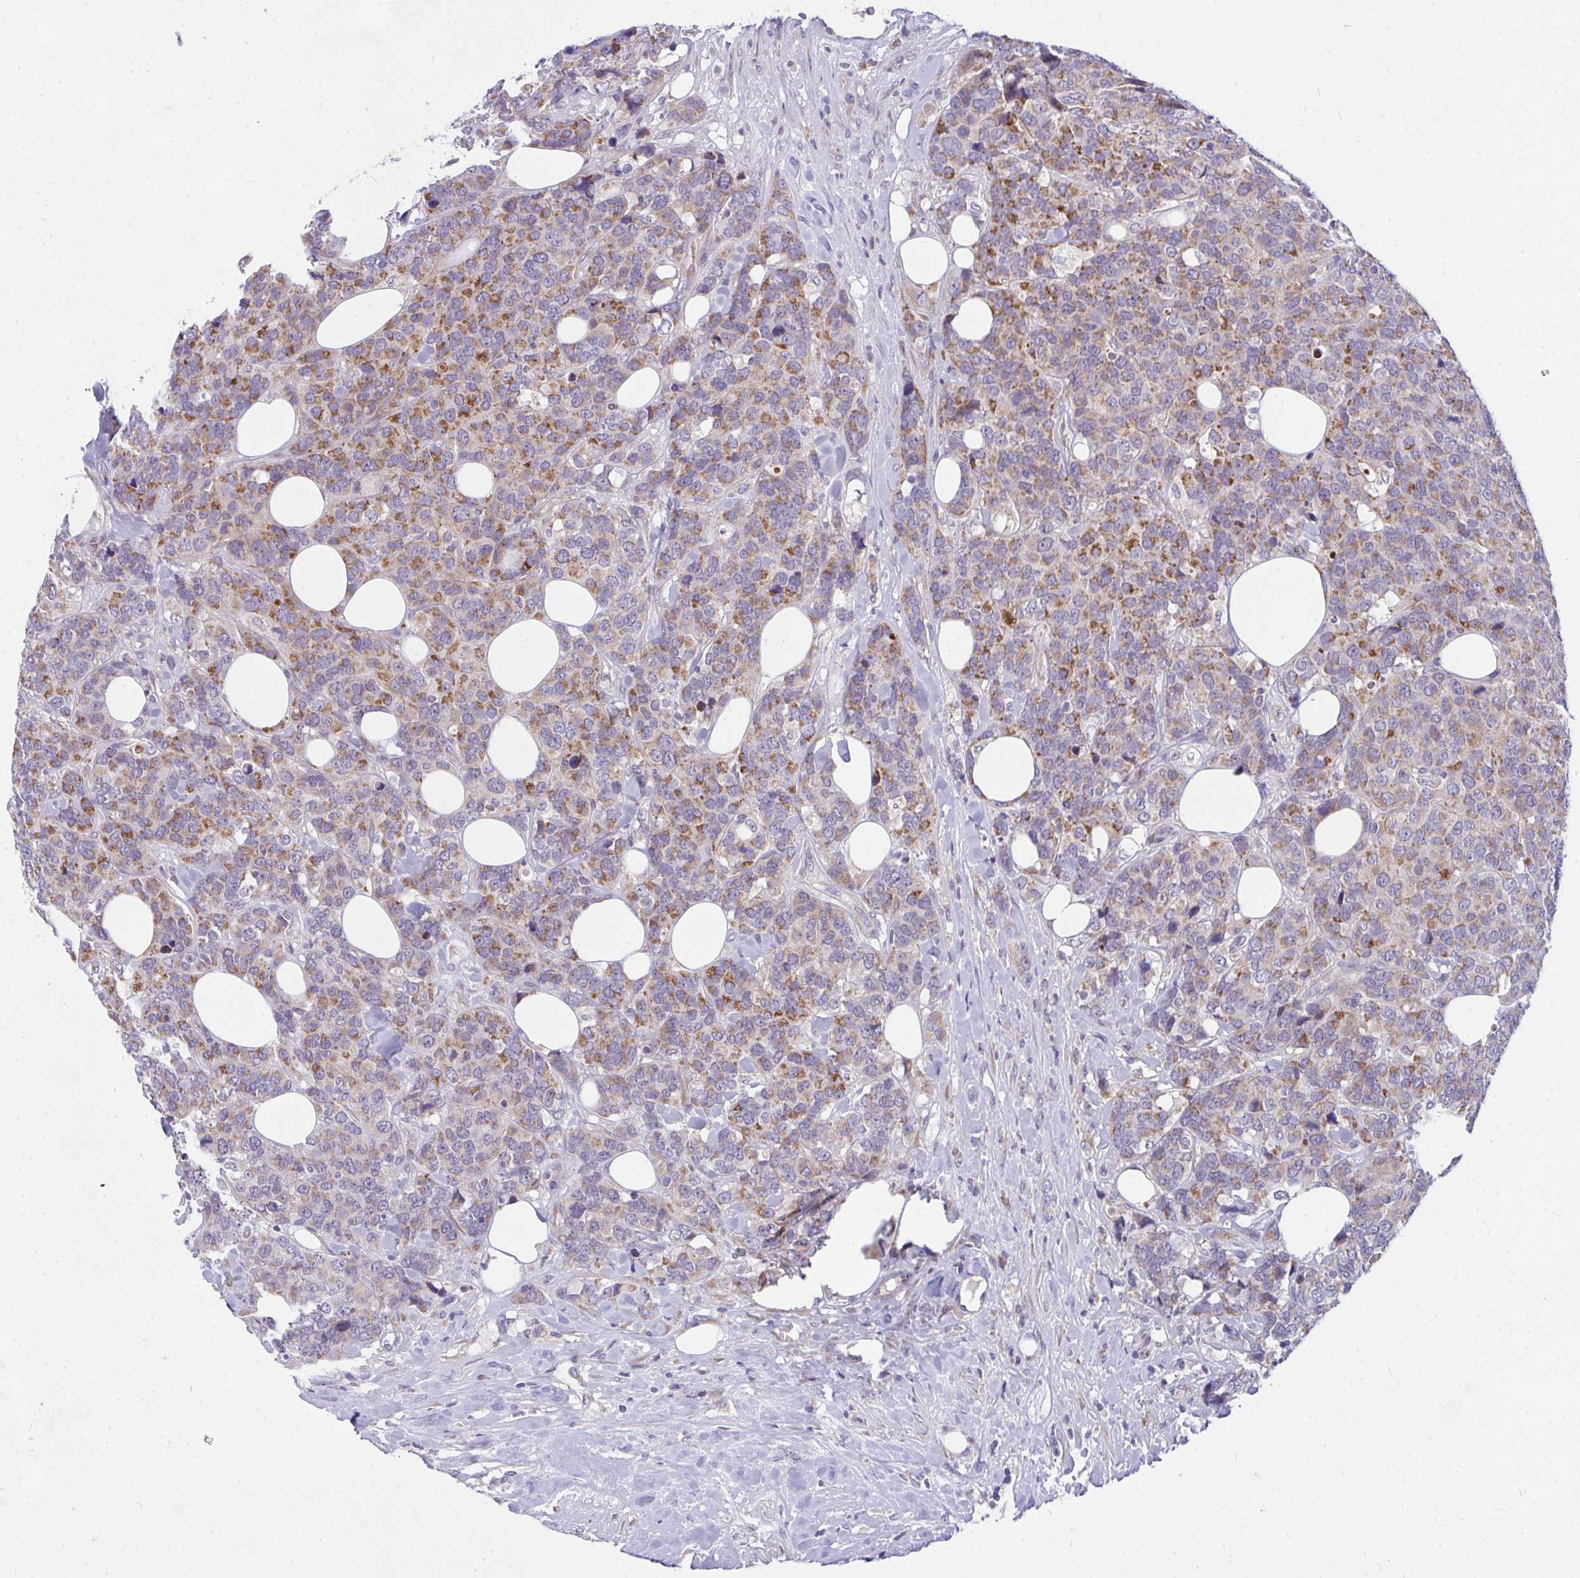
{"staining": {"intensity": "moderate", "quantity": ">75%", "location": "cytoplasmic/membranous"}, "tissue": "breast cancer", "cell_type": "Tumor cells", "image_type": "cancer", "snomed": [{"axis": "morphology", "description": "Lobular carcinoma"}, {"axis": "topography", "description": "Breast"}], "caption": "Breast lobular carcinoma stained with a protein marker displays moderate staining in tumor cells.", "gene": "CEP63", "patient": {"sex": "female", "age": 59}}